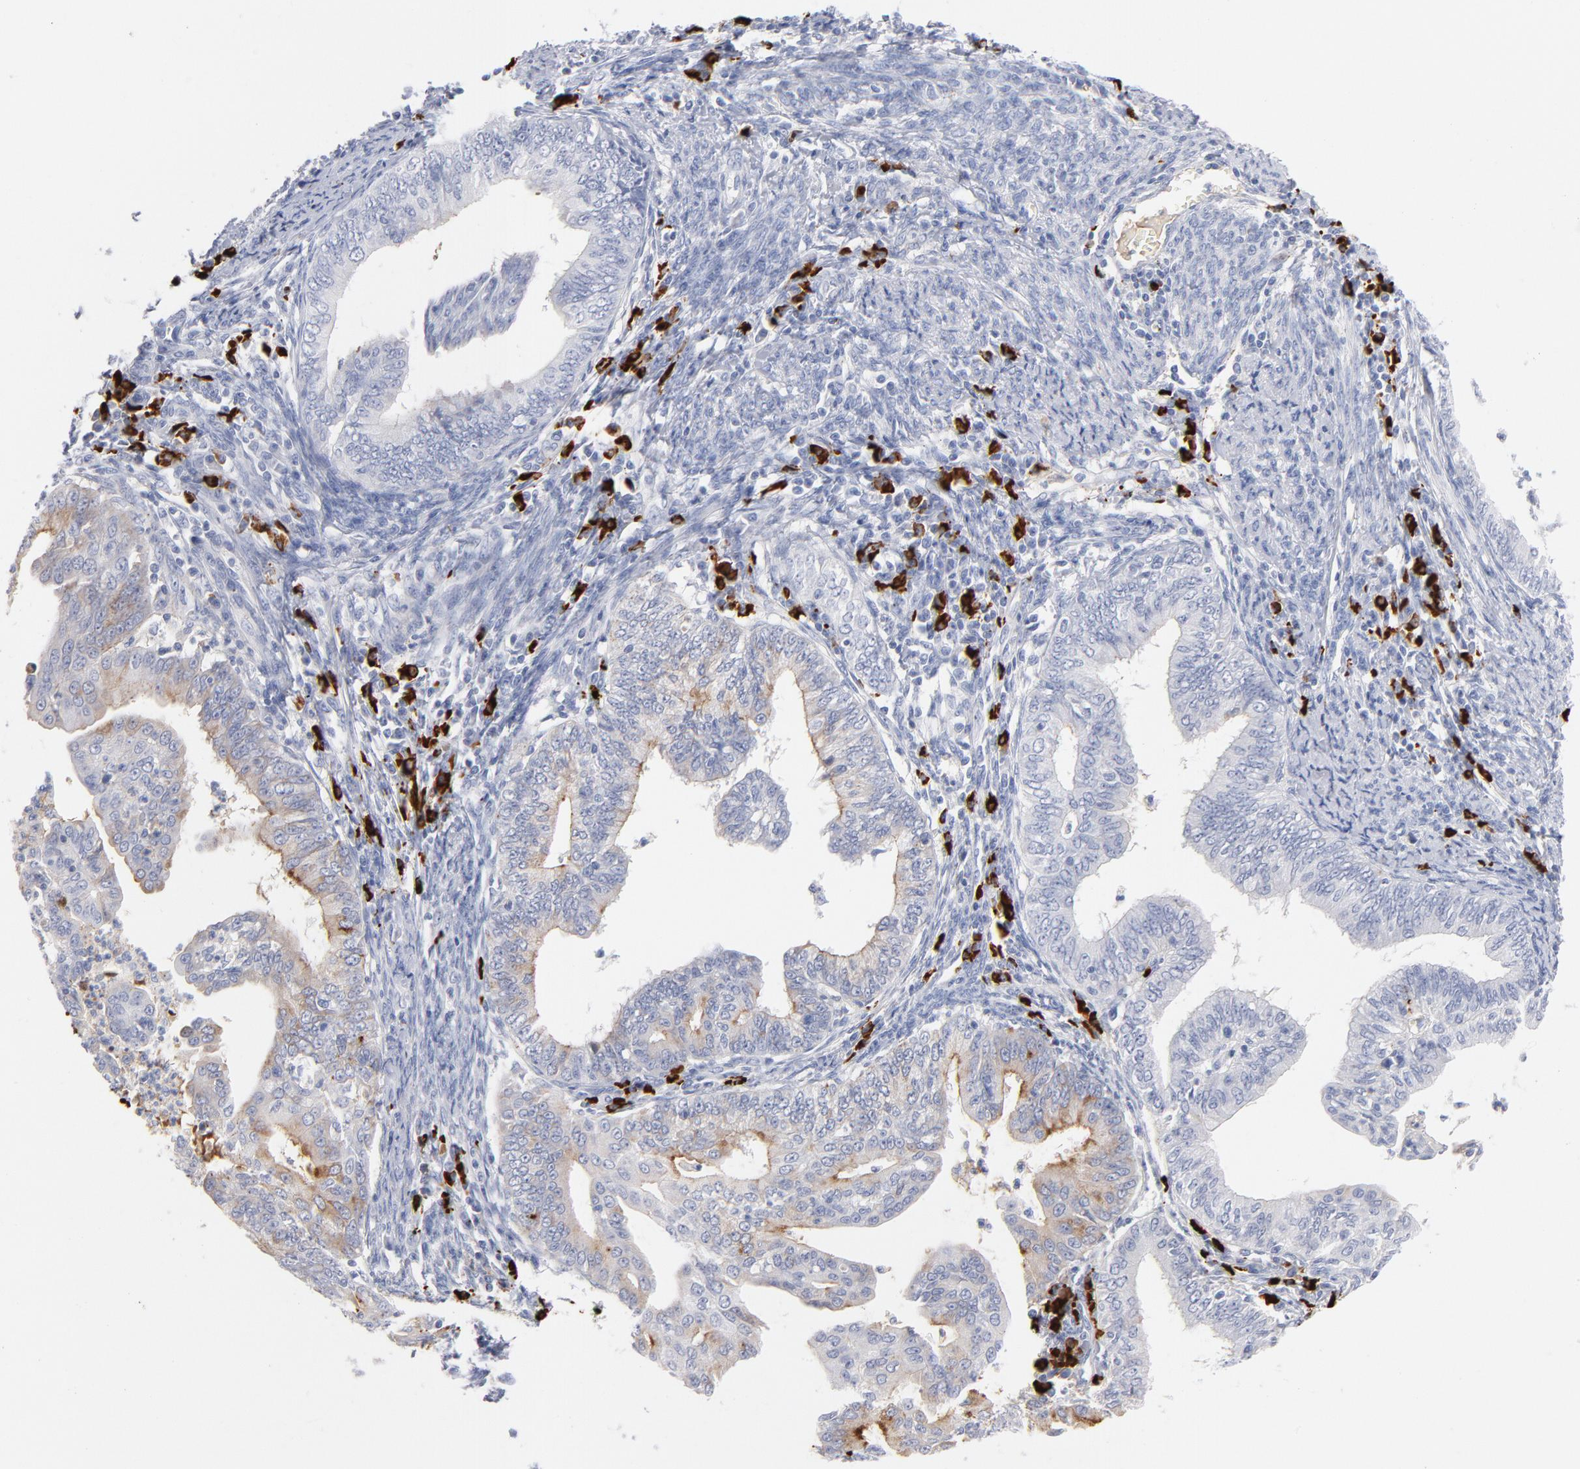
{"staining": {"intensity": "negative", "quantity": "none", "location": "none"}, "tissue": "endometrial cancer", "cell_type": "Tumor cells", "image_type": "cancer", "snomed": [{"axis": "morphology", "description": "Adenocarcinoma, NOS"}, {"axis": "topography", "description": "Endometrium"}], "caption": "A high-resolution micrograph shows immunohistochemistry staining of endometrial cancer (adenocarcinoma), which demonstrates no significant expression in tumor cells.", "gene": "PLAT", "patient": {"sex": "female", "age": 66}}